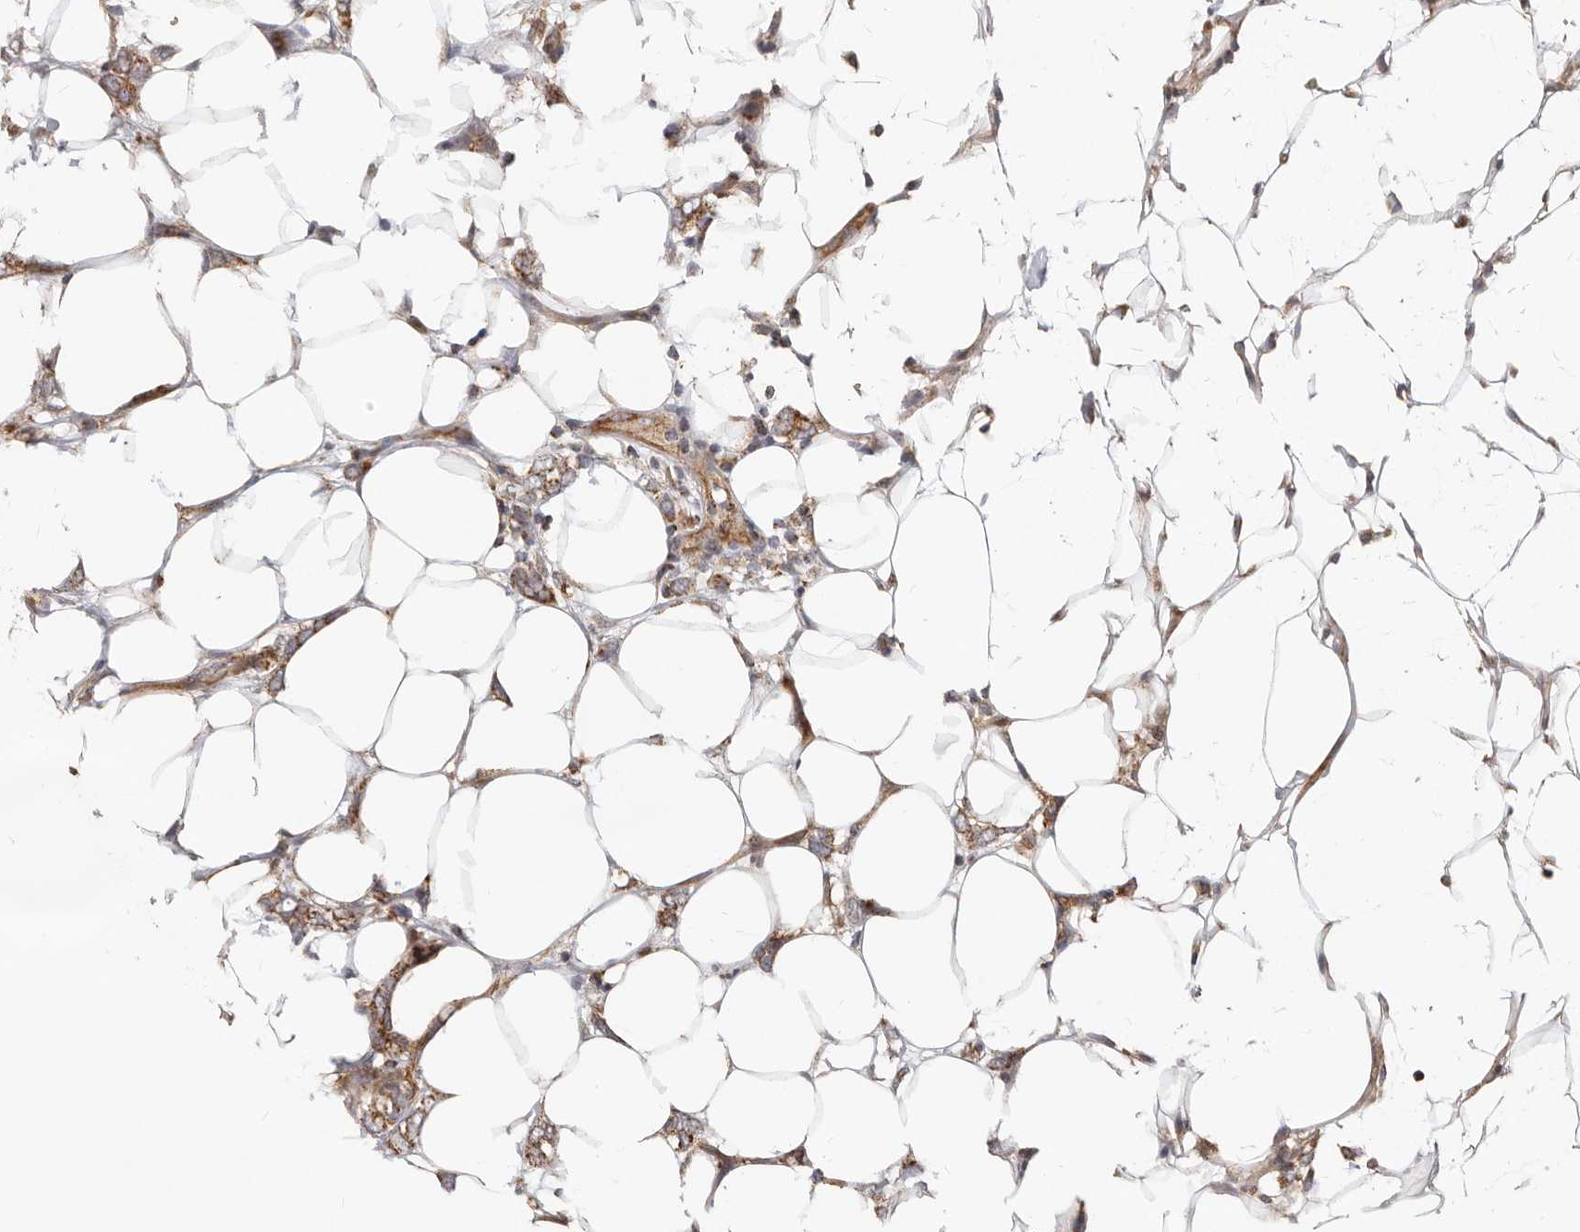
{"staining": {"intensity": "moderate", "quantity": ">75%", "location": "cytoplasmic/membranous"}, "tissue": "breast cancer", "cell_type": "Tumor cells", "image_type": "cancer", "snomed": [{"axis": "morphology", "description": "Normal tissue, NOS"}, {"axis": "morphology", "description": "Lobular carcinoma"}, {"axis": "topography", "description": "Breast"}], "caption": "Lobular carcinoma (breast) was stained to show a protein in brown. There is medium levels of moderate cytoplasmic/membranous expression in approximately >75% of tumor cells. (Stains: DAB in brown, nuclei in blue, Microscopy: brightfield microscopy at high magnification).", "gene": "USP49", "patient": {"sex": "female", "age": 47}}